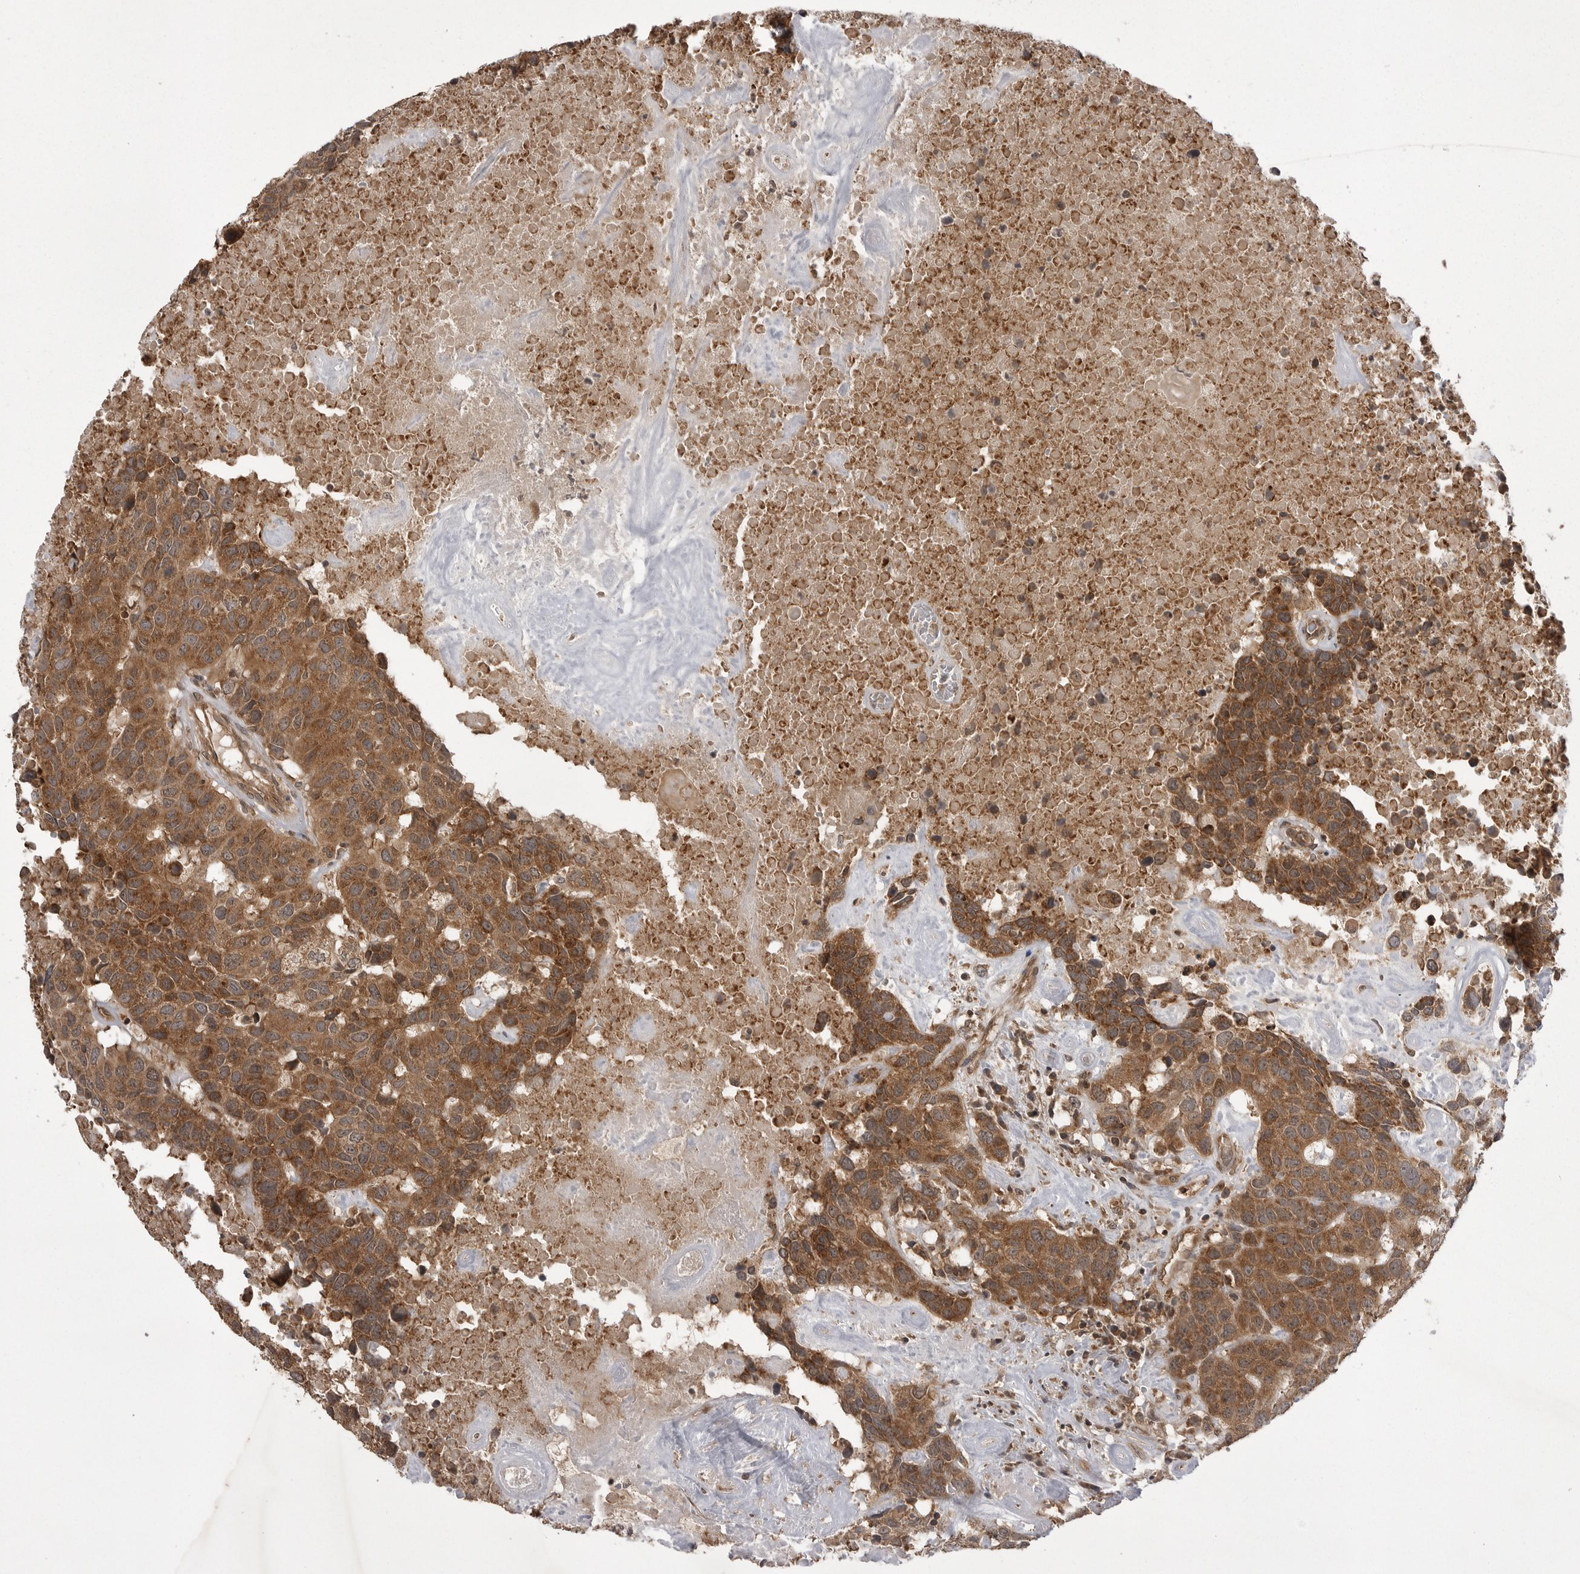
{"staining": {"intensity": "moderate", "quantity": ">75%", "location": "cytoplasmic/membranous"}, "tissue": "head and neck cancer", "cell_type": "Tumor cells", "image_type": "cancer", "snomed": [{"axis": "morphology", "description": "Squamous cell carcinoma, NOS"}, {"axis": "topography", "description": "Head-Neck"}], "caption": "The histopathology image demonstrates immunohistochemical staining of head and neck cancer (squamous cell carcinoma). There is moderate cytoplasmic/membranous positivity is appreciated in approximately >75% of tumor cells.", "gene": "STK24", "patient": {"sex": "male", "age": 66}}